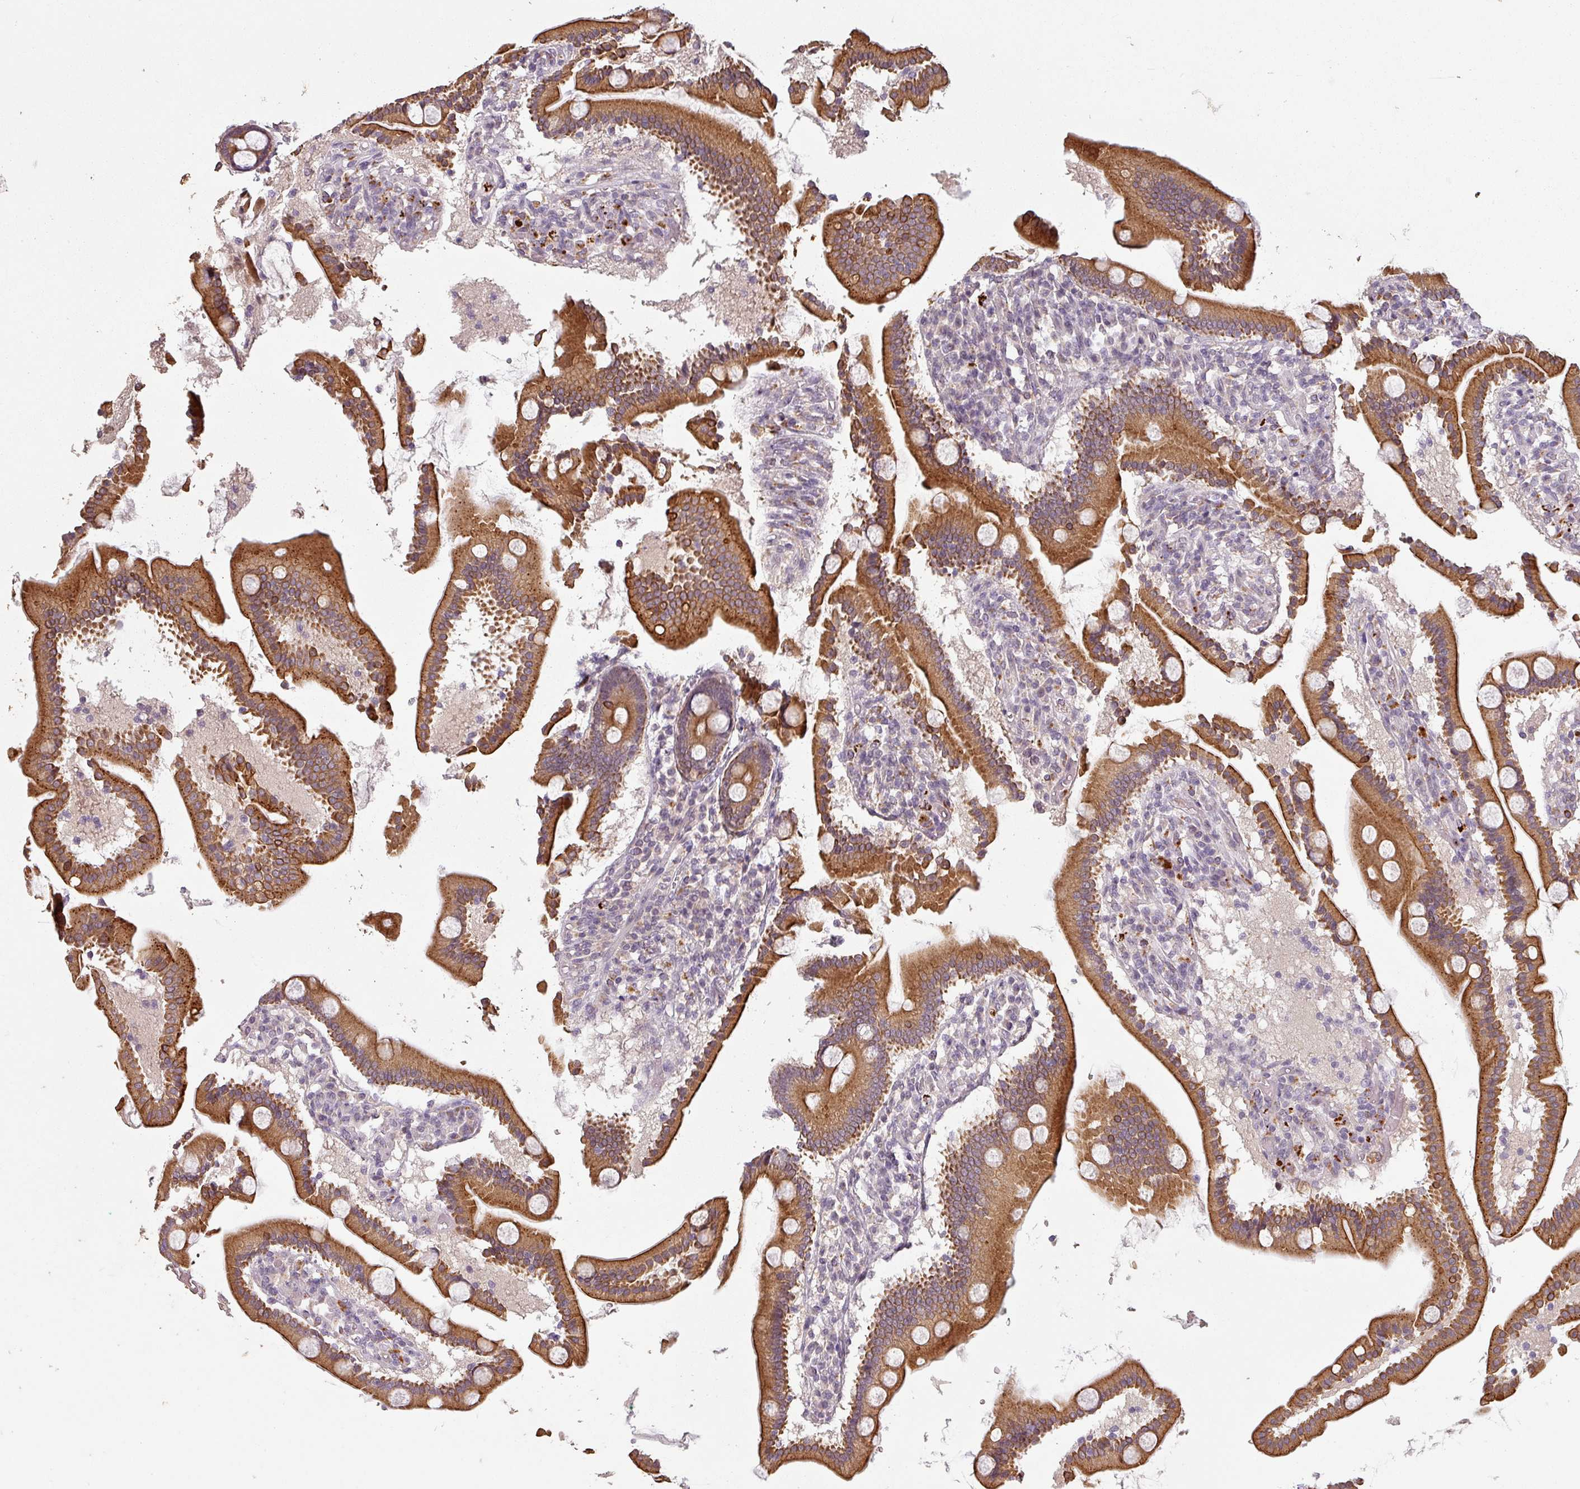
{"staining": {"intensity": "strong", "quantity": ">75%", "location": "cytoplasmic/membranous"}, "tissue": "duodenum", "cell_type": "Glandular cells", "image_type": "normal", "snomed": [{"axis": "morphology", "description": "Normal tissue, NOS"}, {"axis": "topography", "description": "Duodenum"}], "caption": "Approximately >75% of glandular cells in normal human duodenum reveal strong cytoplasmic/membranous protein staining as visualized by brown immunohistochemical staining.", "gene": "LYPLA1", "patient": {"sex": "male", "age": 55}}